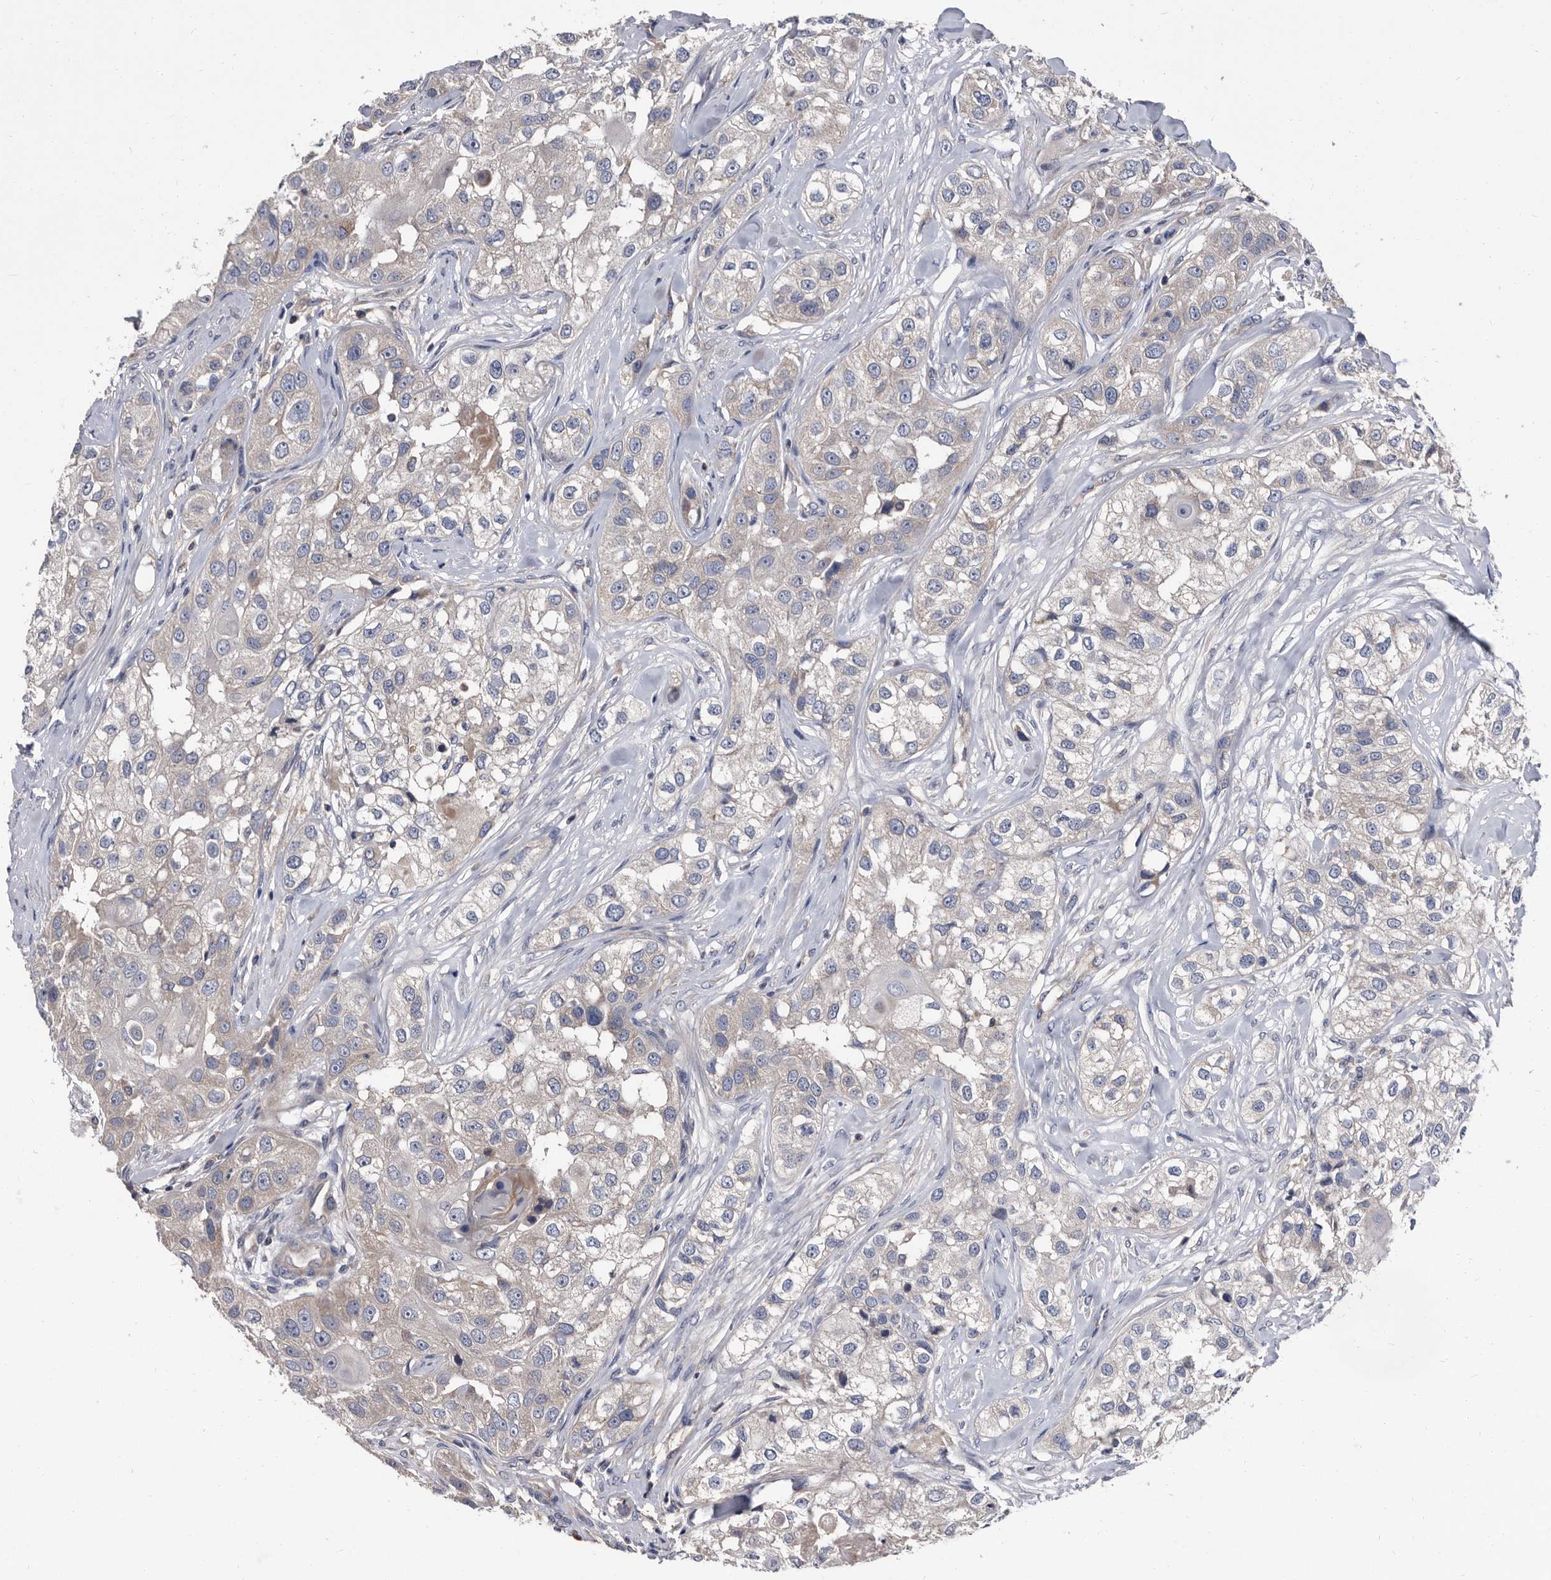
{"staining": {"intensity": "weak", "quantity": "<25%", "location": "cytoplasmic/membranous"}, "tissue": "head and neck cancer", "cell_type": "Tumor cells", "image_type": "cancer", "snomed": [{"axis": "morphology", "description": "Normal tissue, NOS"}, {"axis": "morphology", "description": "Squamous cell carcinoma, NOS"}, {"axis": "topography", "description": "Skeletal muscle"}, {"axis": "topography", "description": "Head-Neck"}], "caption": "A photomicrograph of squamous cell carcinoma (head and neck) stained for a protein demonstrates no brown staining in tumor cells. (DAB (3,3'-diaminobenzidine) IHC, high magnification).", "gene": "DTNBP1", "patient": {"sex": "male", "age": 51}}